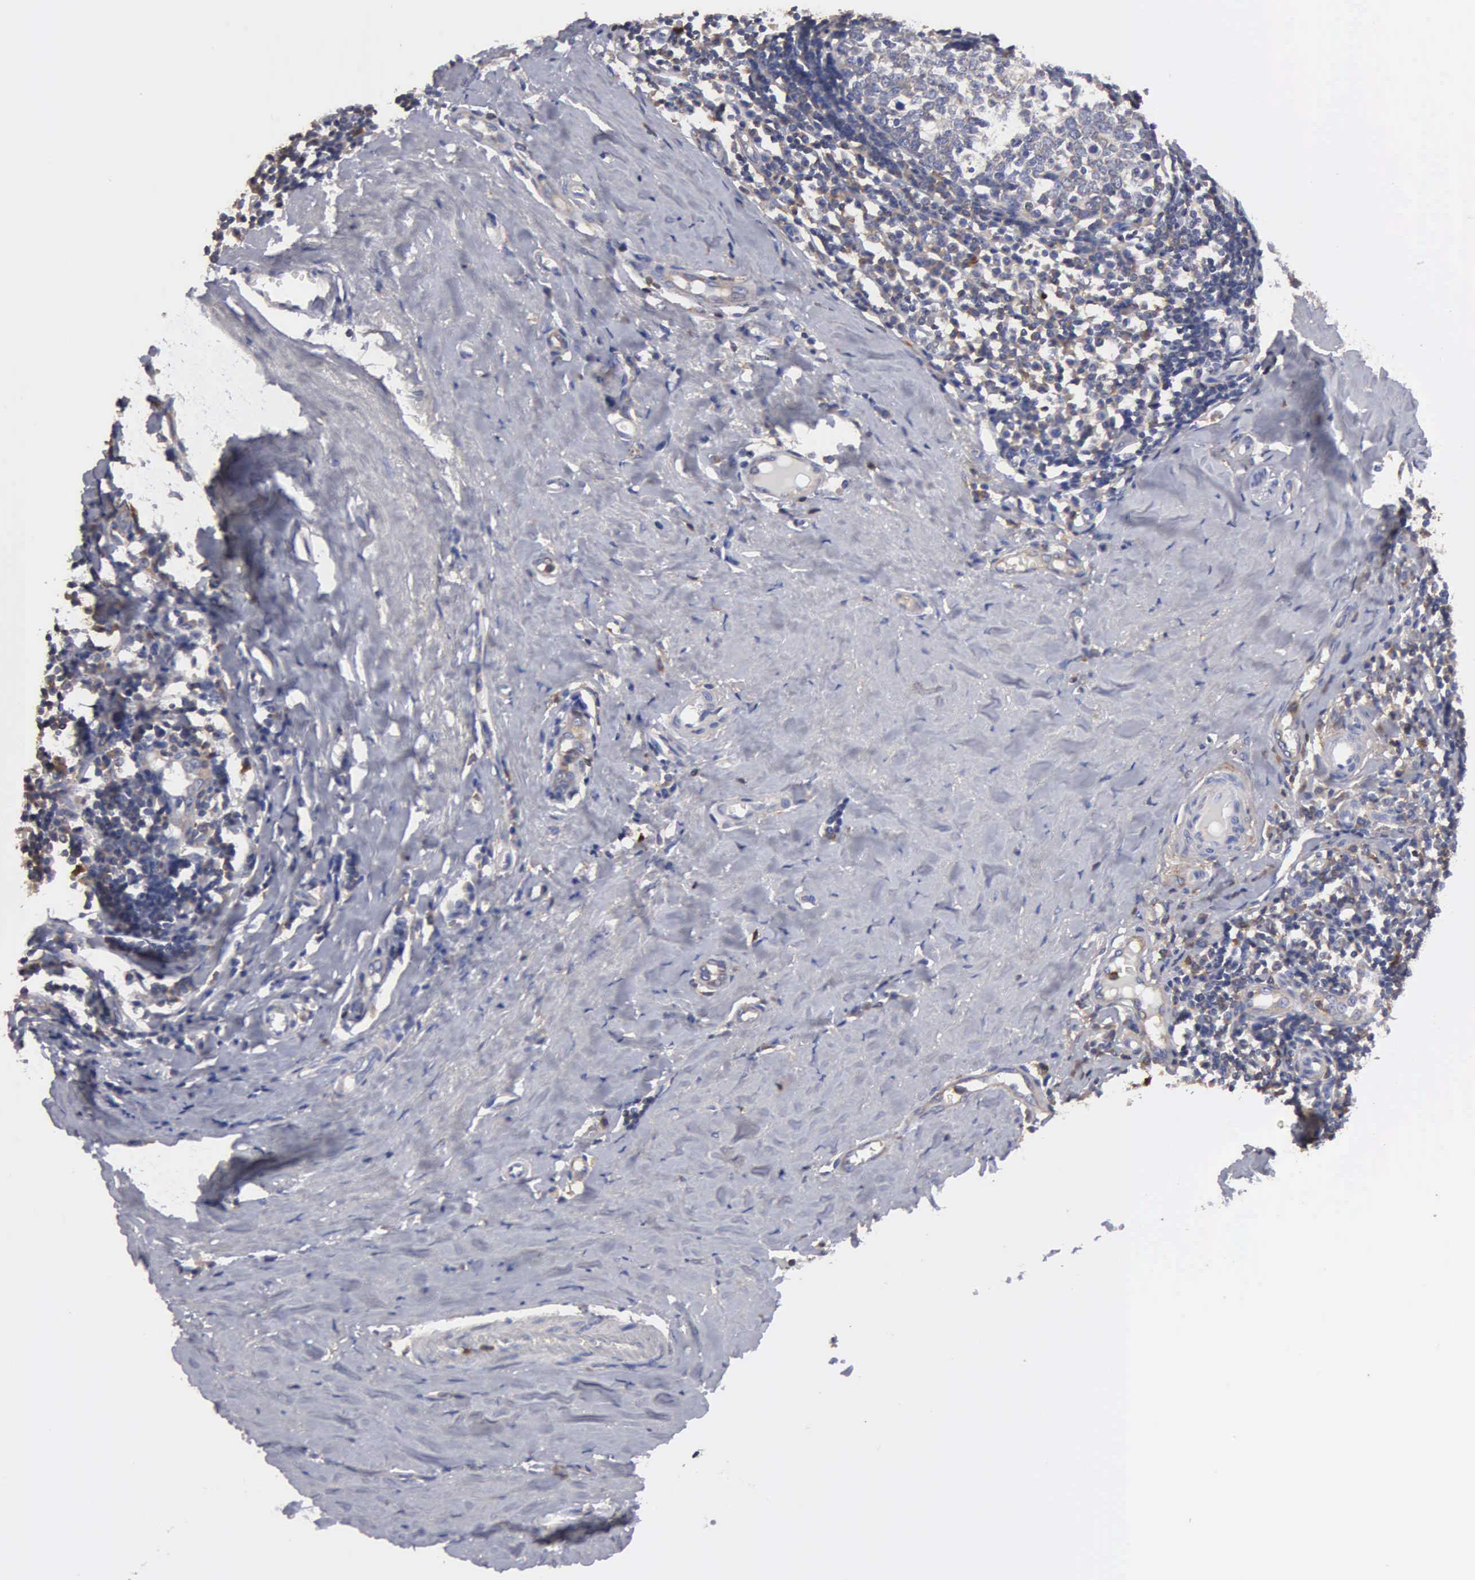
{"staining": {"intensity": "weak", "quantity": "25%-75%", "location": "cytoplasmic/membranous"}, "tissue": "tonsil", "cell_type": "Germinal center cells", "image_type": "normal", "snomed": [{"axis": "morphology", "description": "Normal tissue, NOS"}, {"axis": "topography", "description": "Tonsil"}], "caption": "Immunohistochemical staining of benign tonsil reveals 25%-75% levels of weak cytoplasmic/membranous protein expression in approximately 25%-75% of germinal center cells. The staining was performed using DAB (3,3'-diaminobenzidine), with brown indicating positive protein expression. Nuclei are stained blue with hematoxylin.", "gene": "G6PD", "patient": {"sex": "female", "age": 41}}